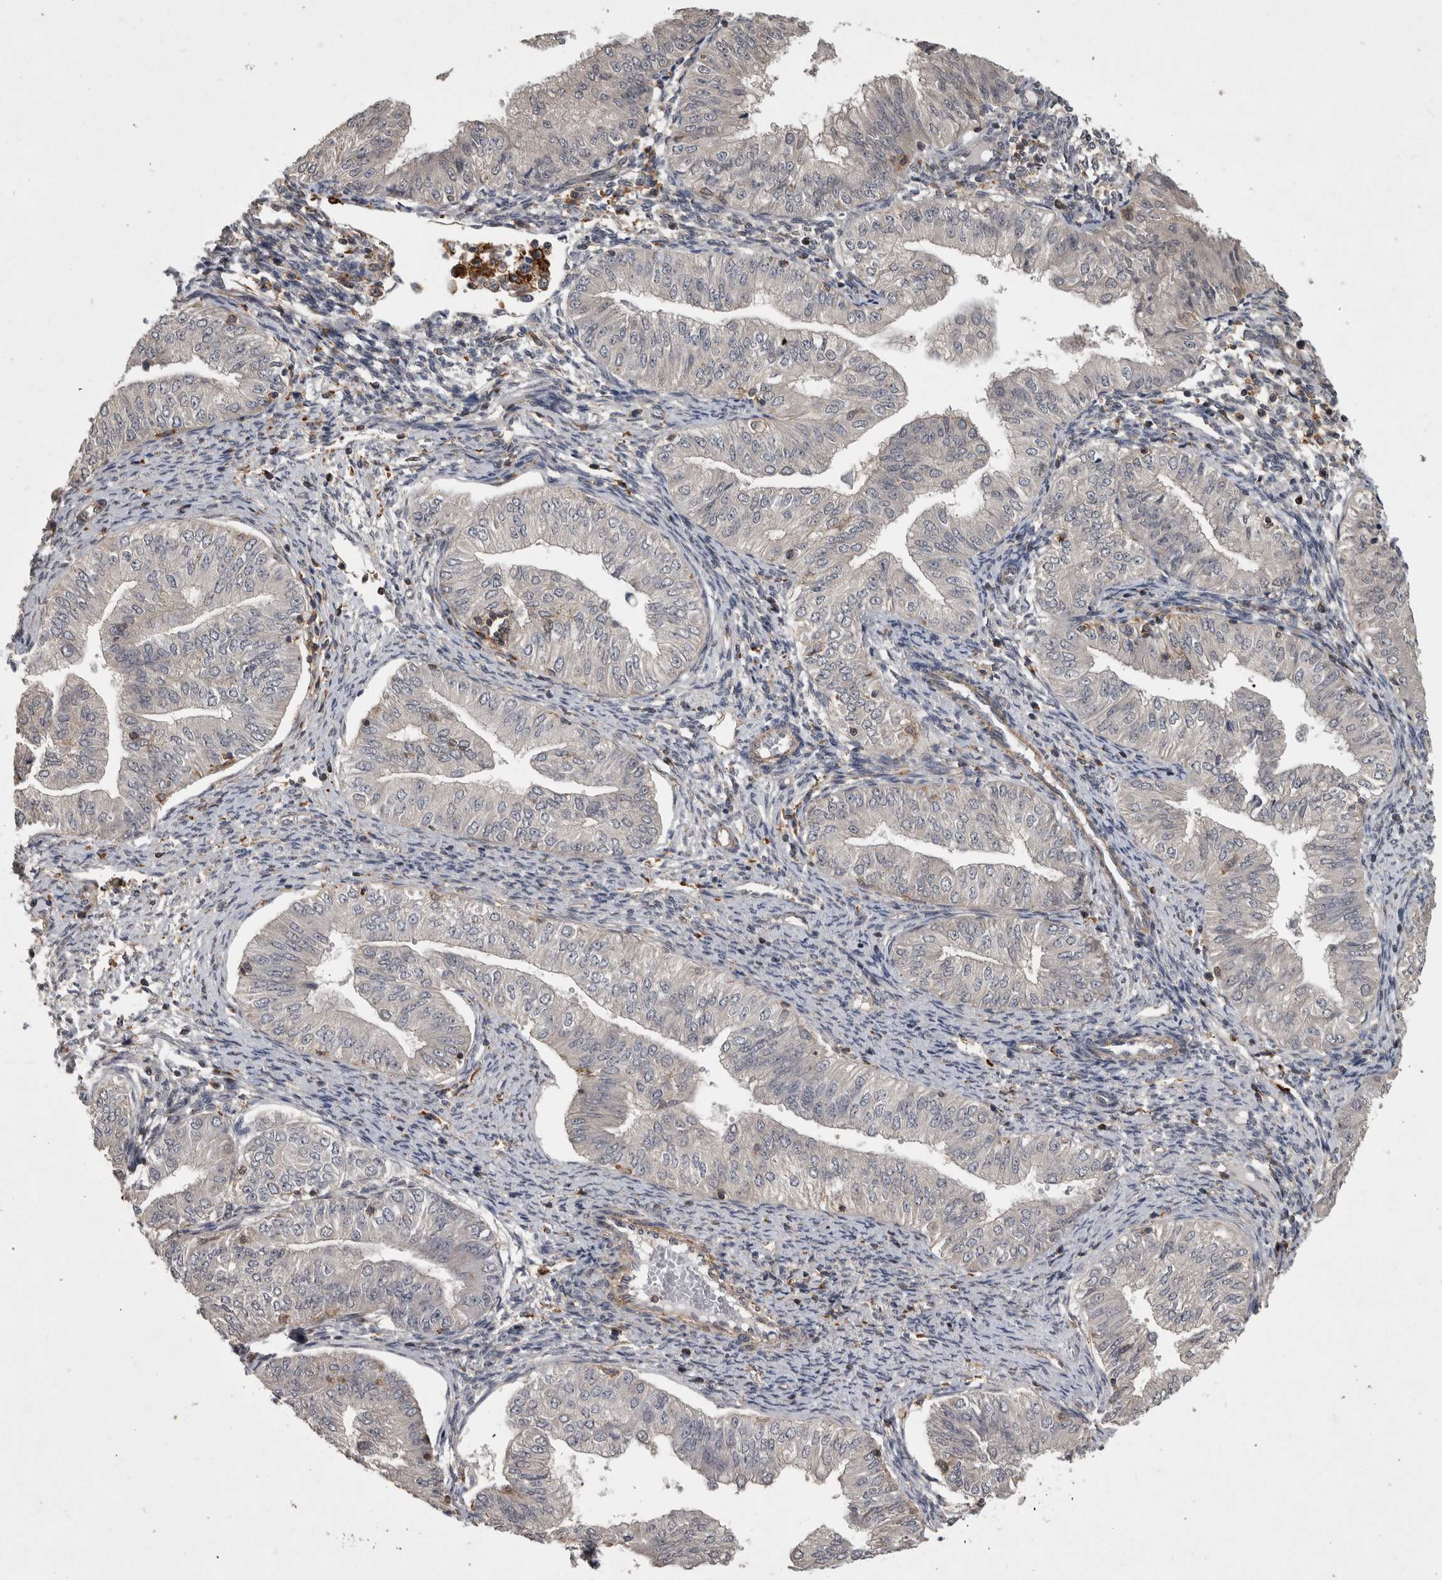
{"staining": {"intensity": "negative", "quantity": "none", "location": "none"}, "tissue": "endometrial cancer", "cell_type": "Tumor cells", "image_type": "cancer", "snomed": [{"axis": "morphology", "description": "Normal tissue, NOS"}, {"axis": "morphology", "description": "Adenocarcinoma, NOS"}, {"axis": "topography", "description": "Endometrium"}], "caption": "A high-resolution histopathology image shows immunohistochemistry staining of endometrial cancer (adenocarcinoma), which exhibits no significant expression in tumor cells.", "gene": "SPATA48", "patient": {"sex": "female", "age": 53}}